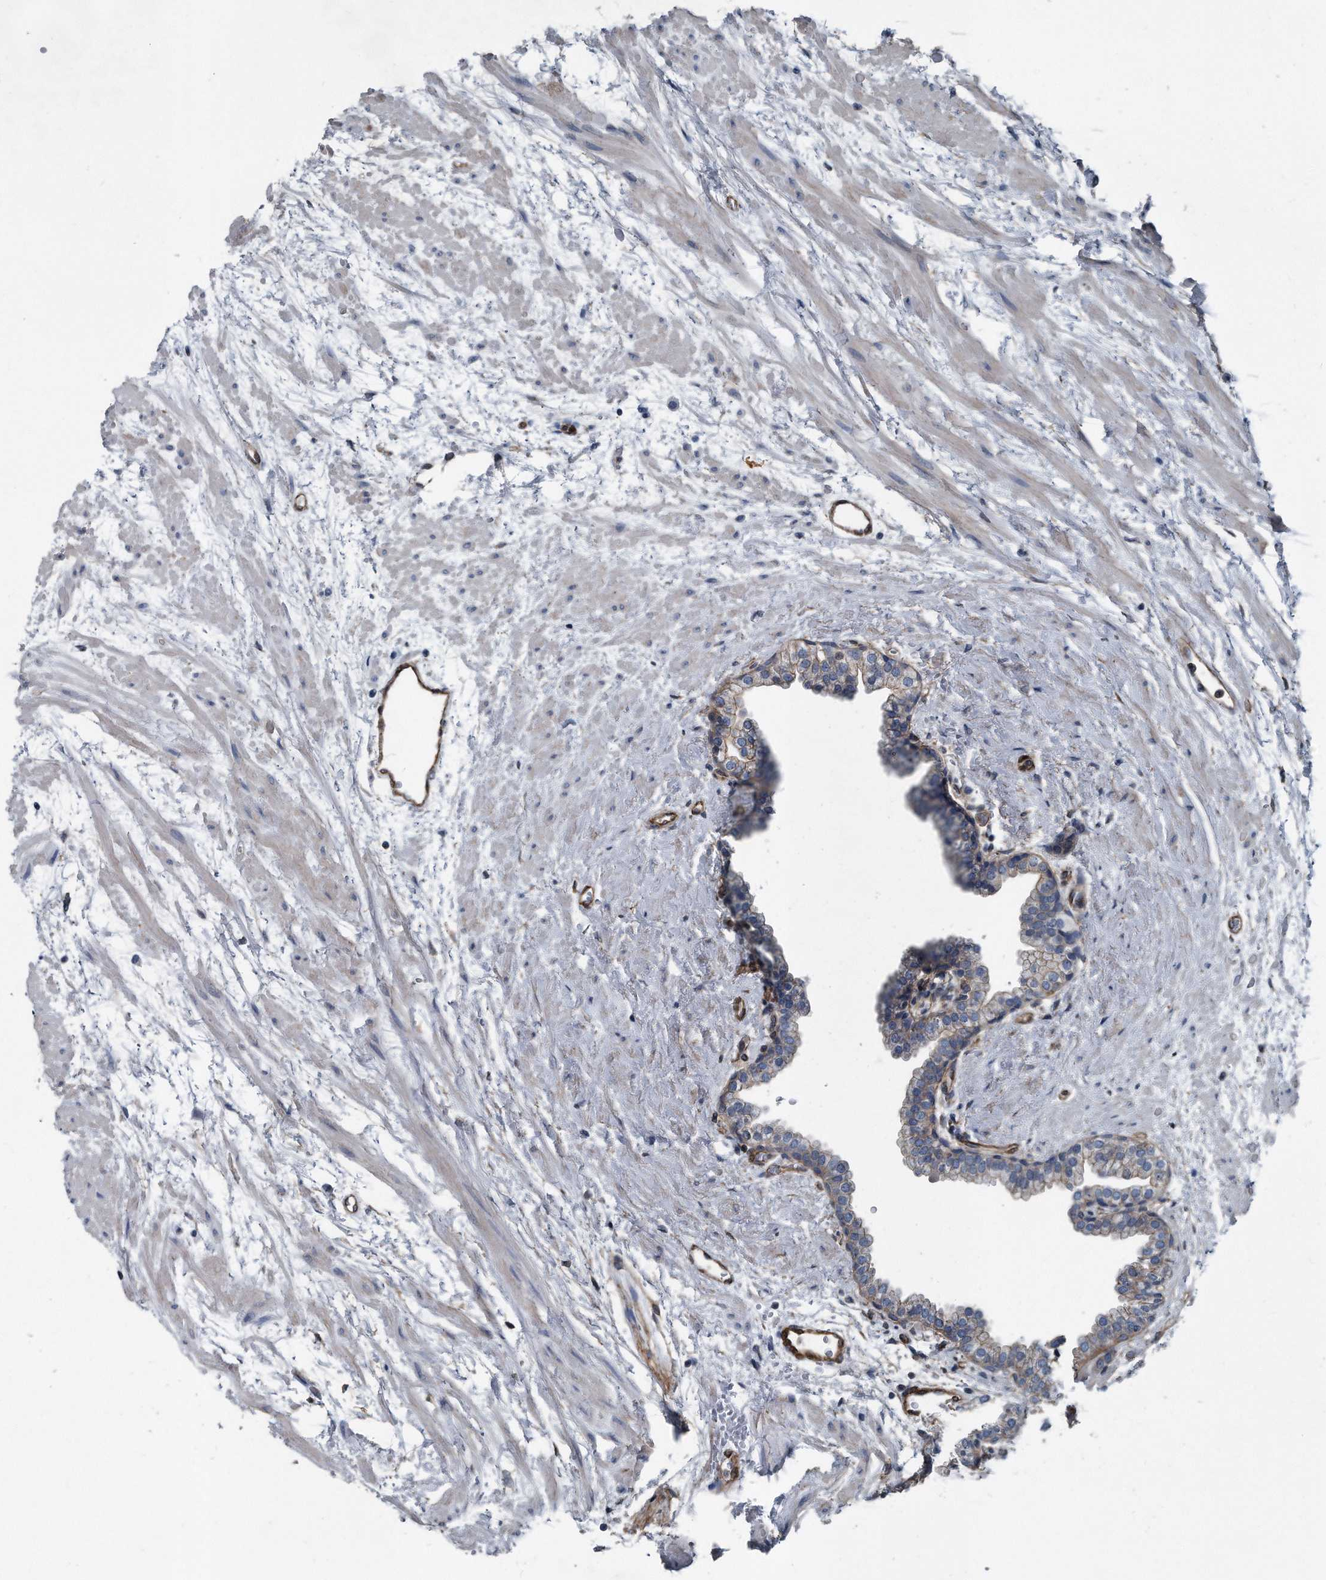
{"staining": {"intensity": "weak", "quantity": "25%-75%", "location": "cytoplasmic/membranous"}, "tissue": "prostate", "cell_type": "Glandular cells", "image_type": "normal", "snomed": [{"axis": "morphology", "description": "Normal tissue, NOS"}, {"axis": "topography", "description": "Prostate"}], "caption": "This photomicrograph shows unremarkable prostate stained with immunohistochemistry to label a protein in brown. The cytoplasmic/membranous of glandular cells show weak positivity for the protein. Nuclei are counter-stained blue.", "gene": "PLEC", "patient": {"sex": "male", "age": 48}}